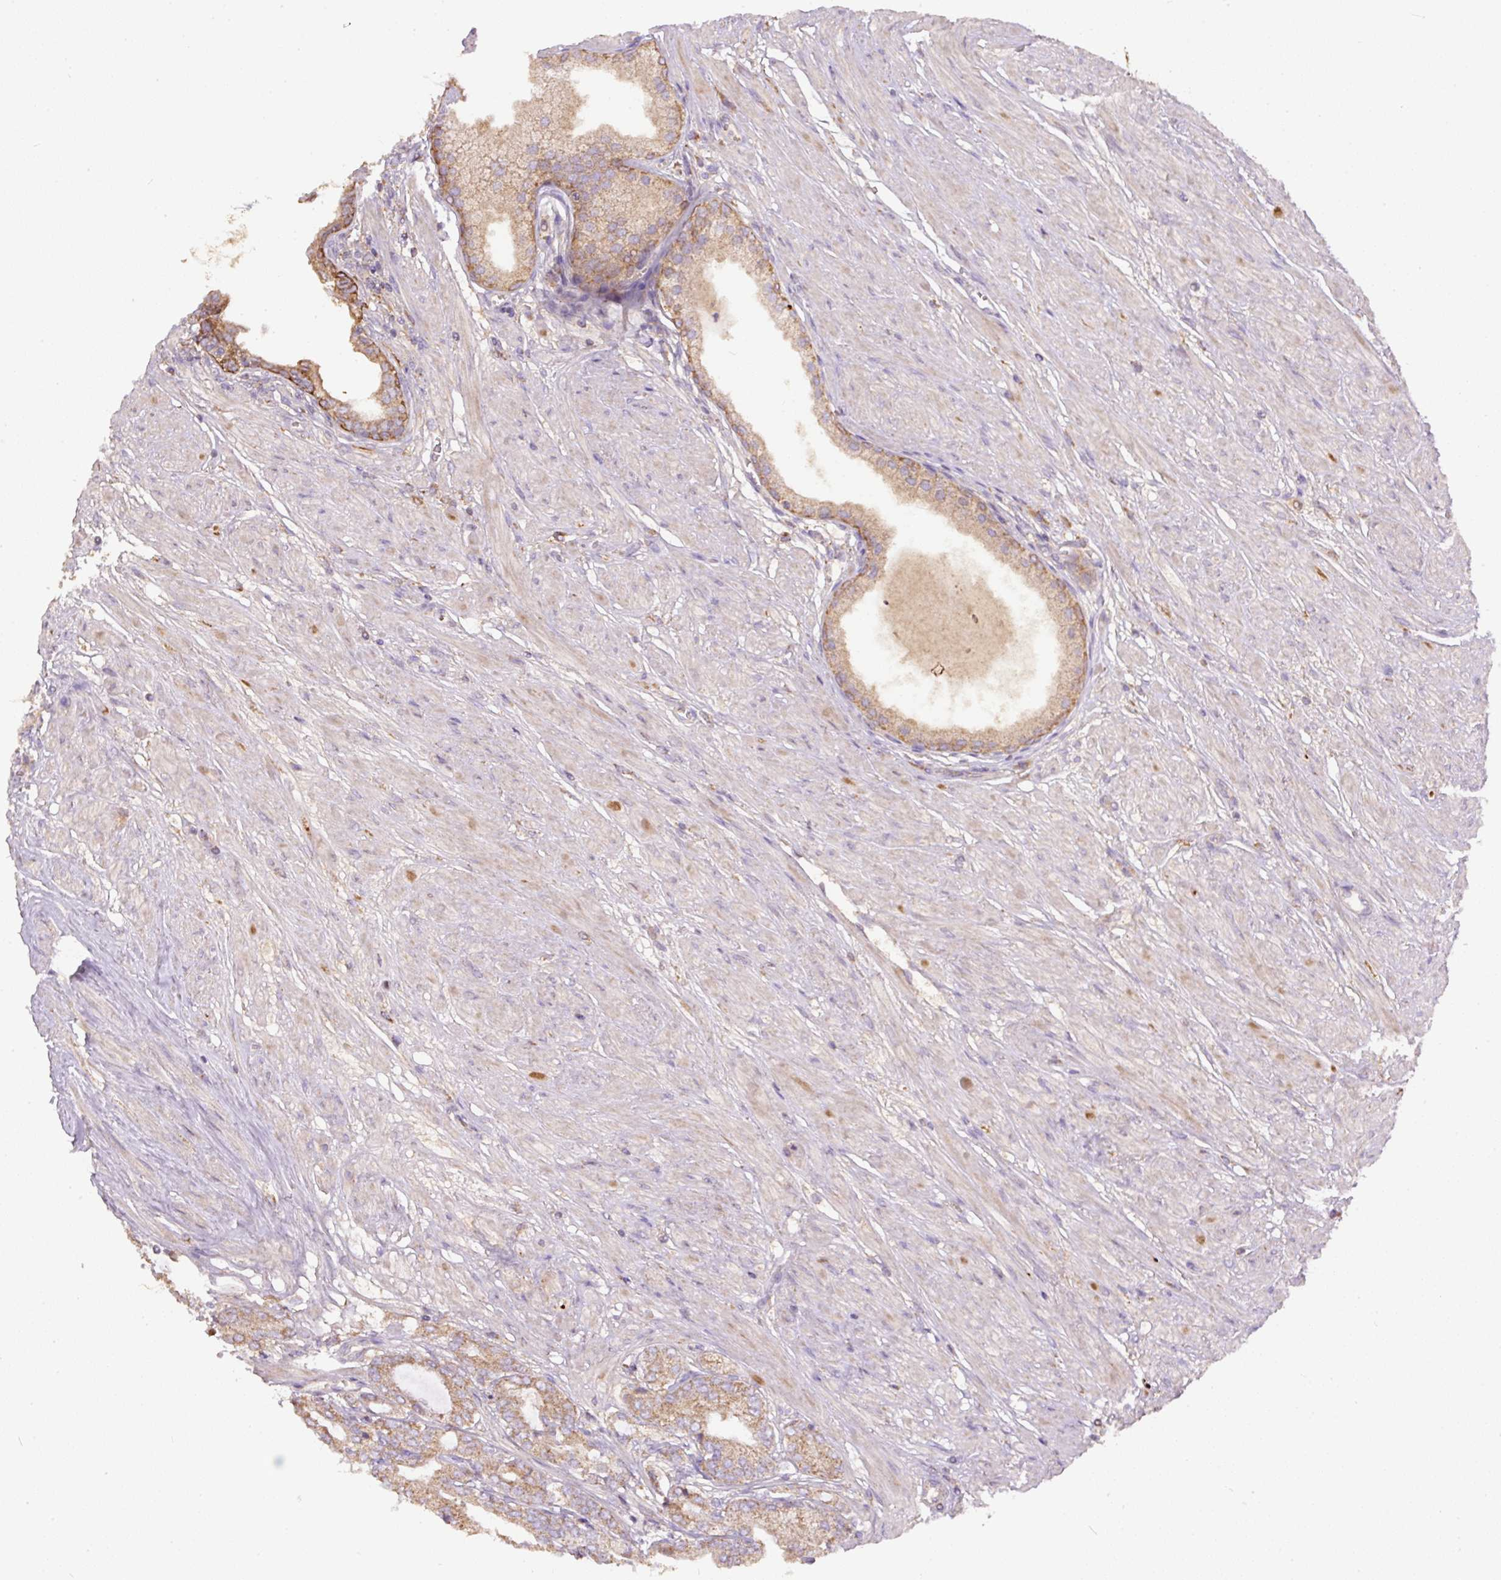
{"staining": {"intensity": "moderate", "quantity": ">75%", "location": "cytoplasmic/membranous"}, "tissue": "prostate cancer", "cell_type": "Tumor cells", "image_type": "cancer", "snomed": [{"axis": "morphology", "description": "Adenocarcinoma, High grade"}, {"axis": "topography", "description": "Prostate and seminal vesicle, NOS"}], "caption": "Human prostate adenocarcinoma (high-grade) stained with a protein marker exhibits moderate staining in tumor cells.", "gene": "DAPK1", "patient": {"sex": "male", "age": 64}}